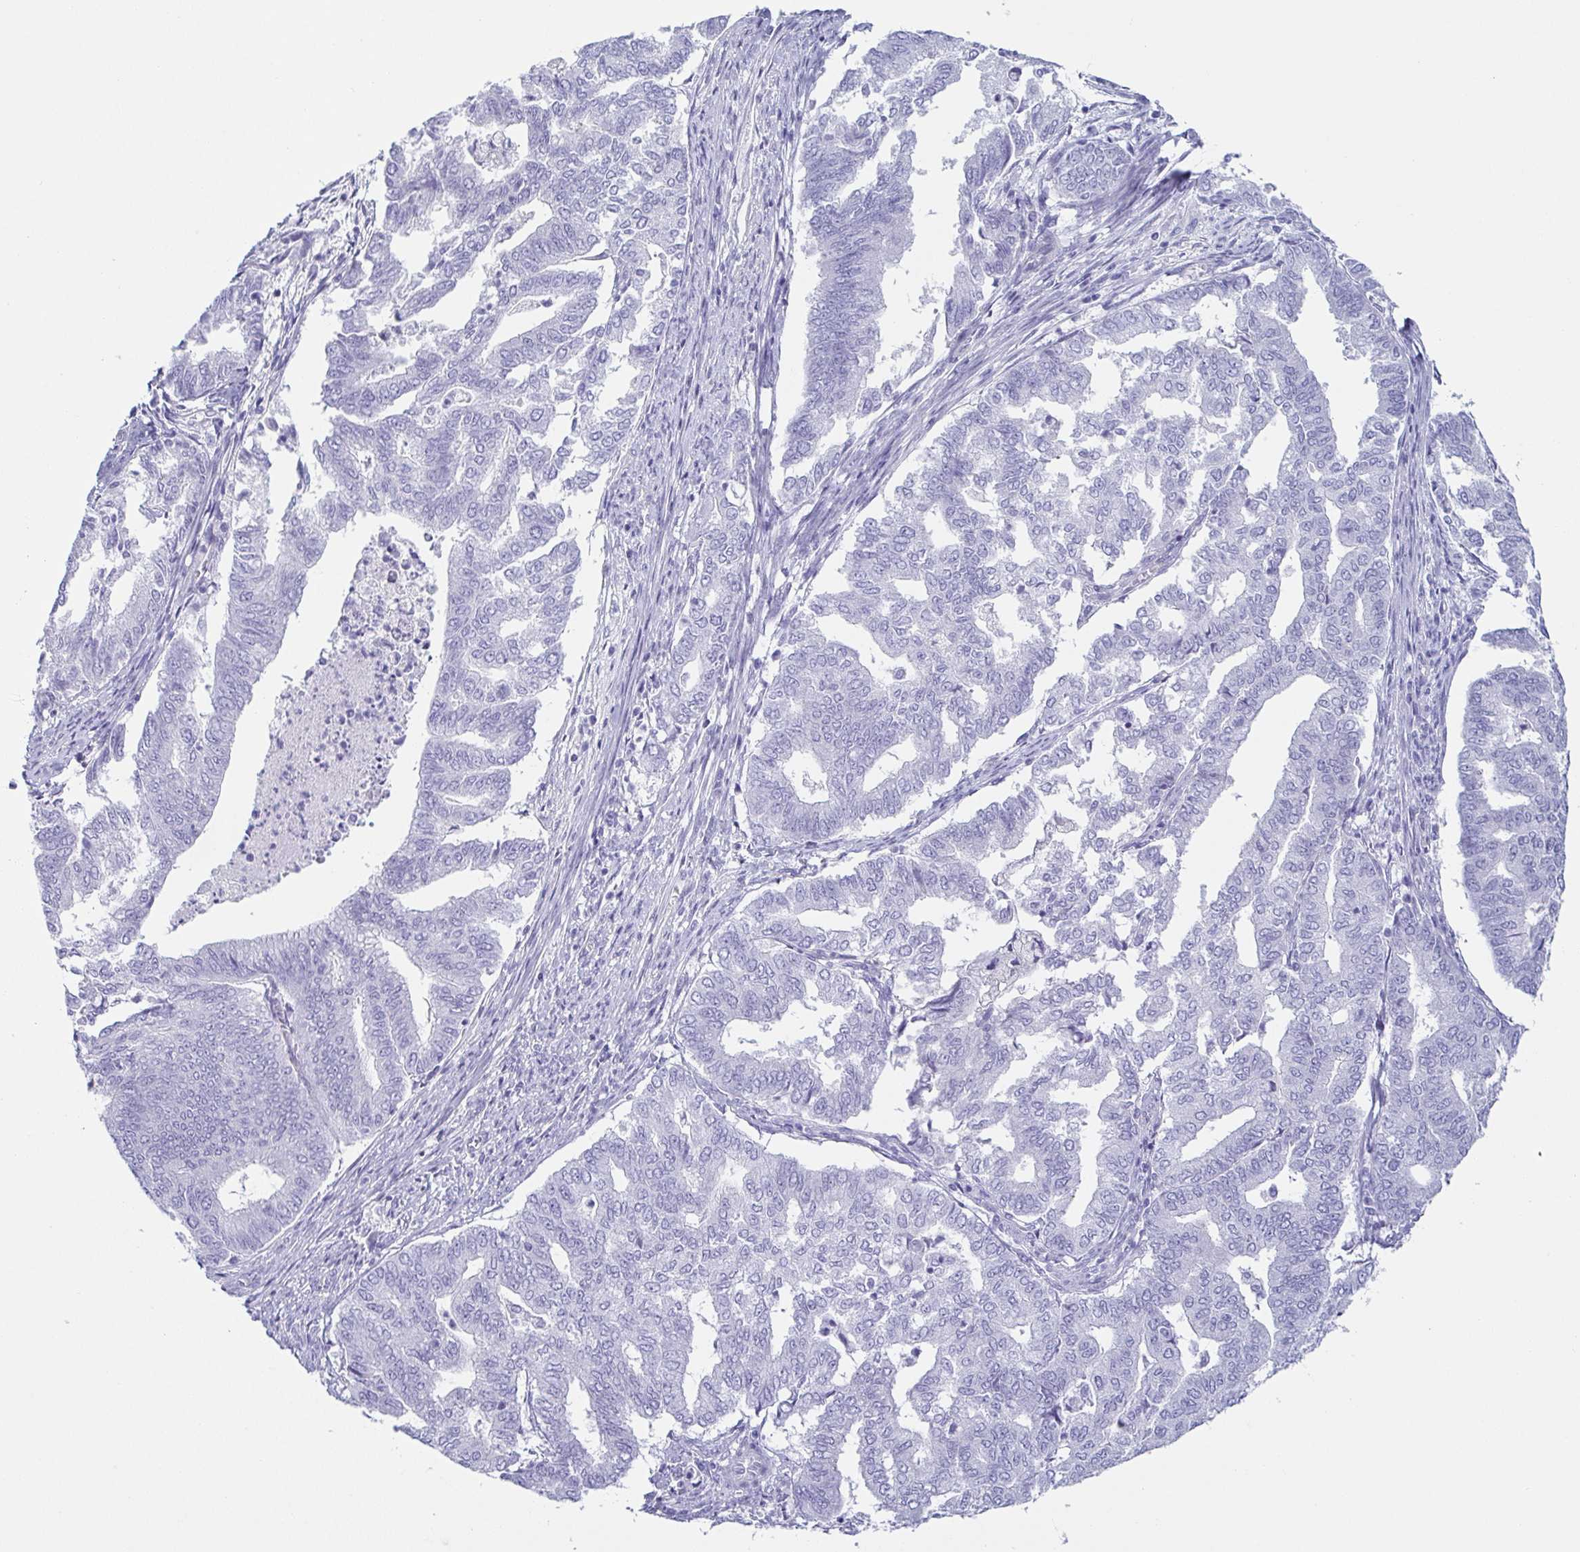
{"staining": {"intensity": "negative", "quantity": "none", "location": "none"}, "tissue": "endometrial cancer", "cell_type": "Tumor cells", "image_type": "cancer", "snomed": [{"axis": "morphology", "description": "Adenocarcinoma, NOS"}, {"axis": "topography", "description": "Endometrium"}], "caption": "Tumor cells are negative for brown protein staining in endometrial adenocarcinoma.", "gene": "PRR4", "patient": {"sex": "female", "age": 79}}